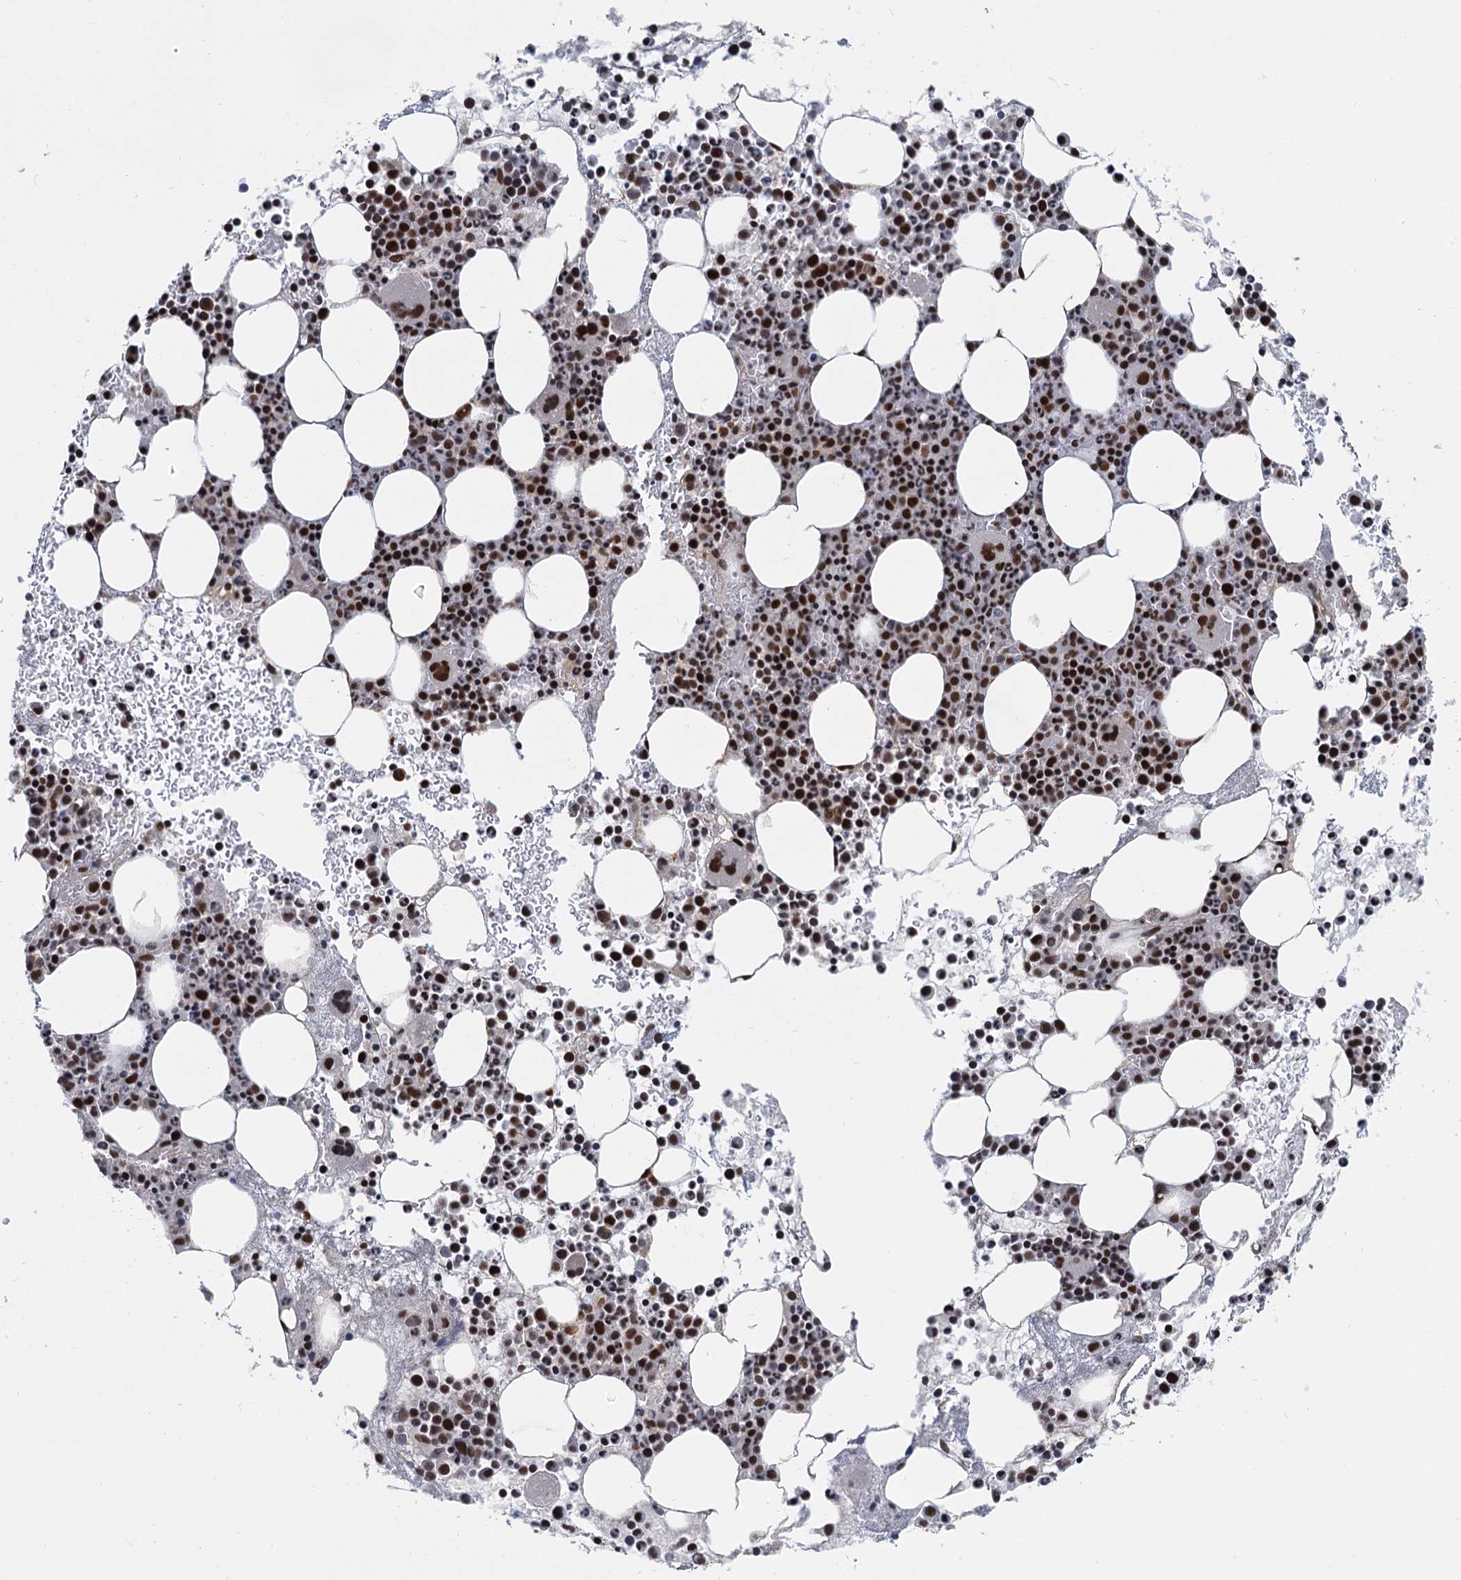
{"staining": {"intensity": "strong", "quantity": ">75%", "location": "nuclear"}, "tissue": "bone marrow", "cell_type": "Hematopoietic cells", "image_type": "normal", "snomed": [{"axis": "morphology", "description": "Normal tissue, NOS"}, {"axis": "topography", "description": "Bone marrow"}], "caption": "Immunohistochemistry (IHC) staining of benign bone marrow, which reveals high levels of strong nuclear expression in about >75% of hematopoietic cells indicating strong nuclear protein expression. The staining was performed using DAB (3,3'-diaminobenzidine) (brown) for protein detection and nuclei were counterstained in hematoxylin (blue).", "gene": "WBP4", "patient": {"sex": "female", "age": 76}}